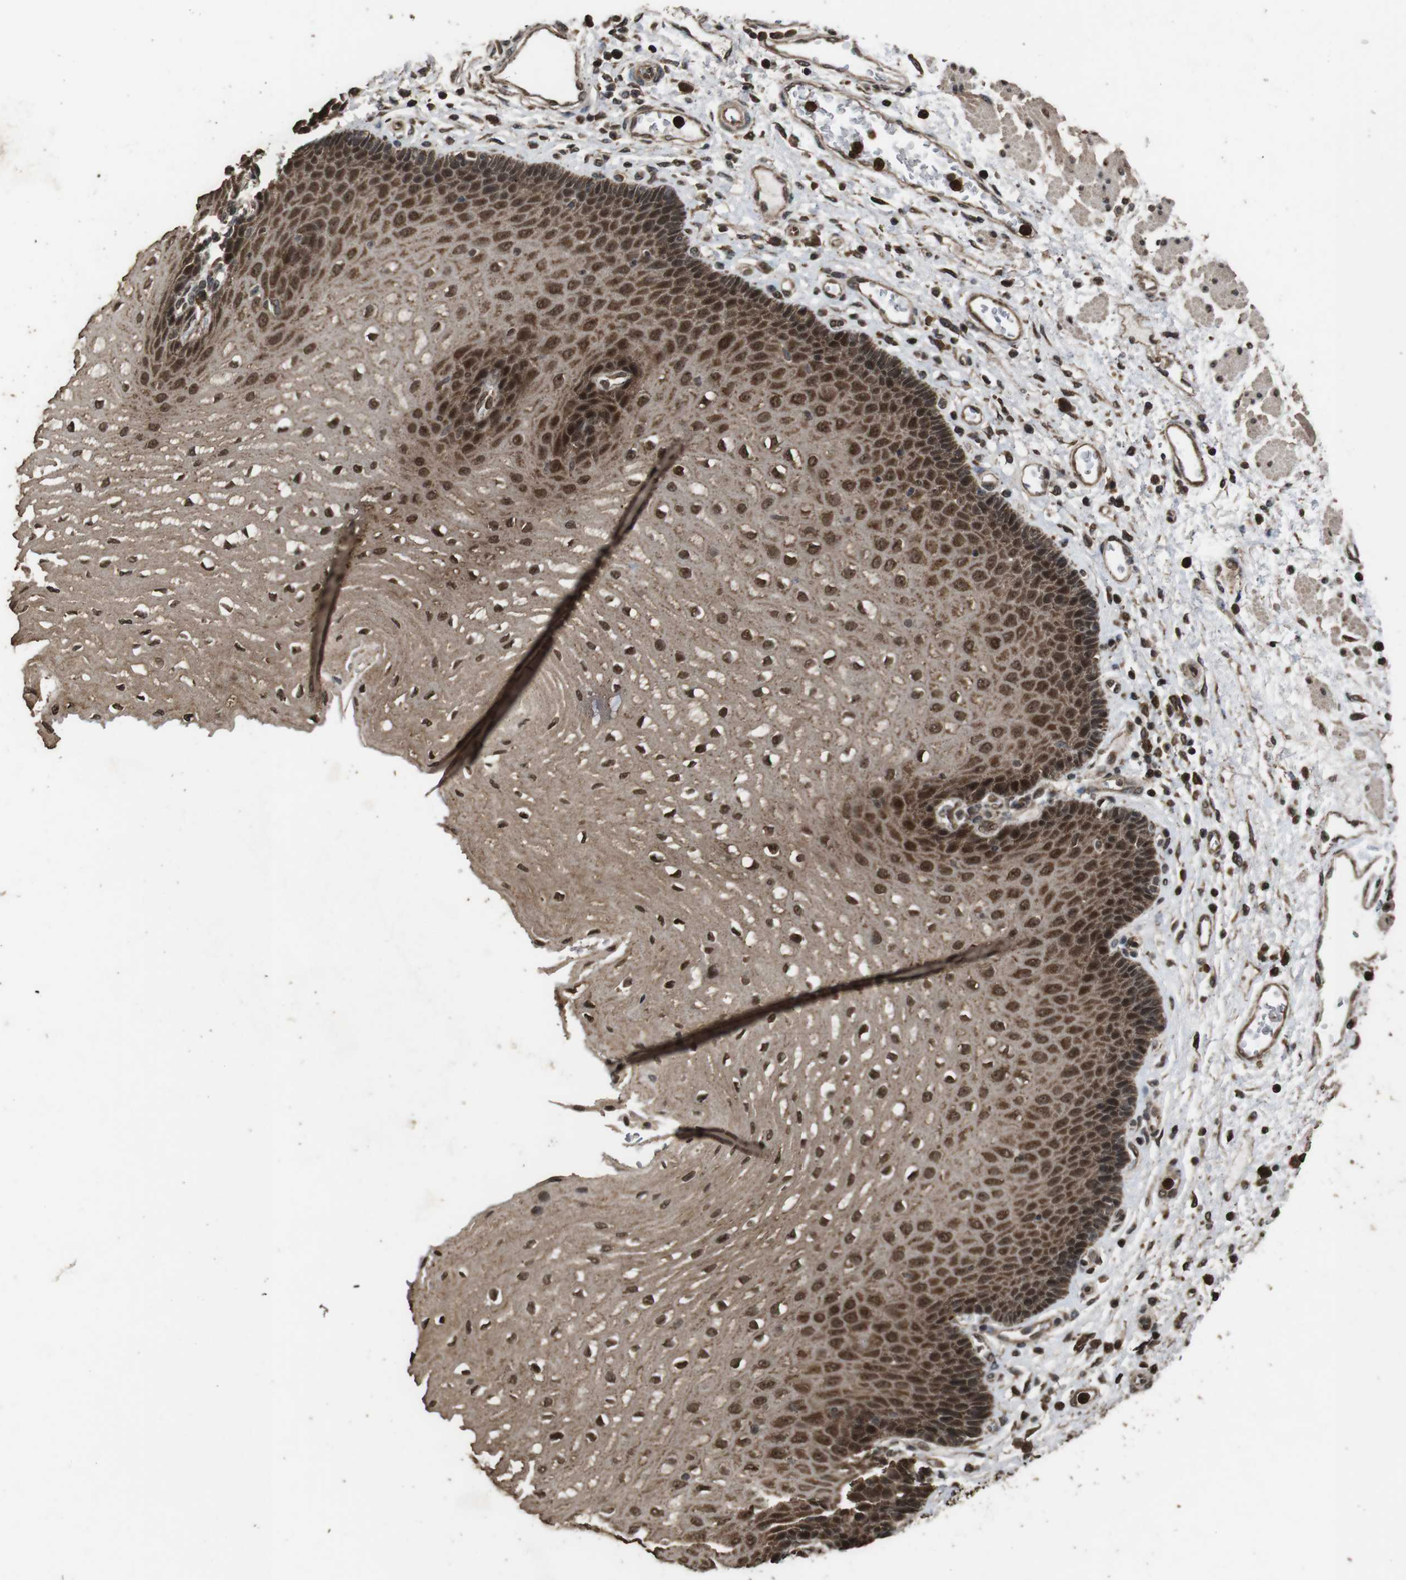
{"staining": {"intensity": "strong", "quantity": ">75%", "location": "cytoplasmic/membranous,nuclear"}, "tissue": "esophagus", "cell_type": "Squamous epithelial cells", "image_type": "normal", "snomed": [{"axis": "morphology", "description": "Normal tissue, NOS"}, {"axis": "topography", "description": "Esophagus"}], "caption": "Squamous epithelial cells demonstrate high levels of strong cytoplasmic/membranous,nuclear positivity in approximately >75% of cells in normal human esophagus.", "gene": "RRAS2", "patient": {"sex": "male", "age": 54}}